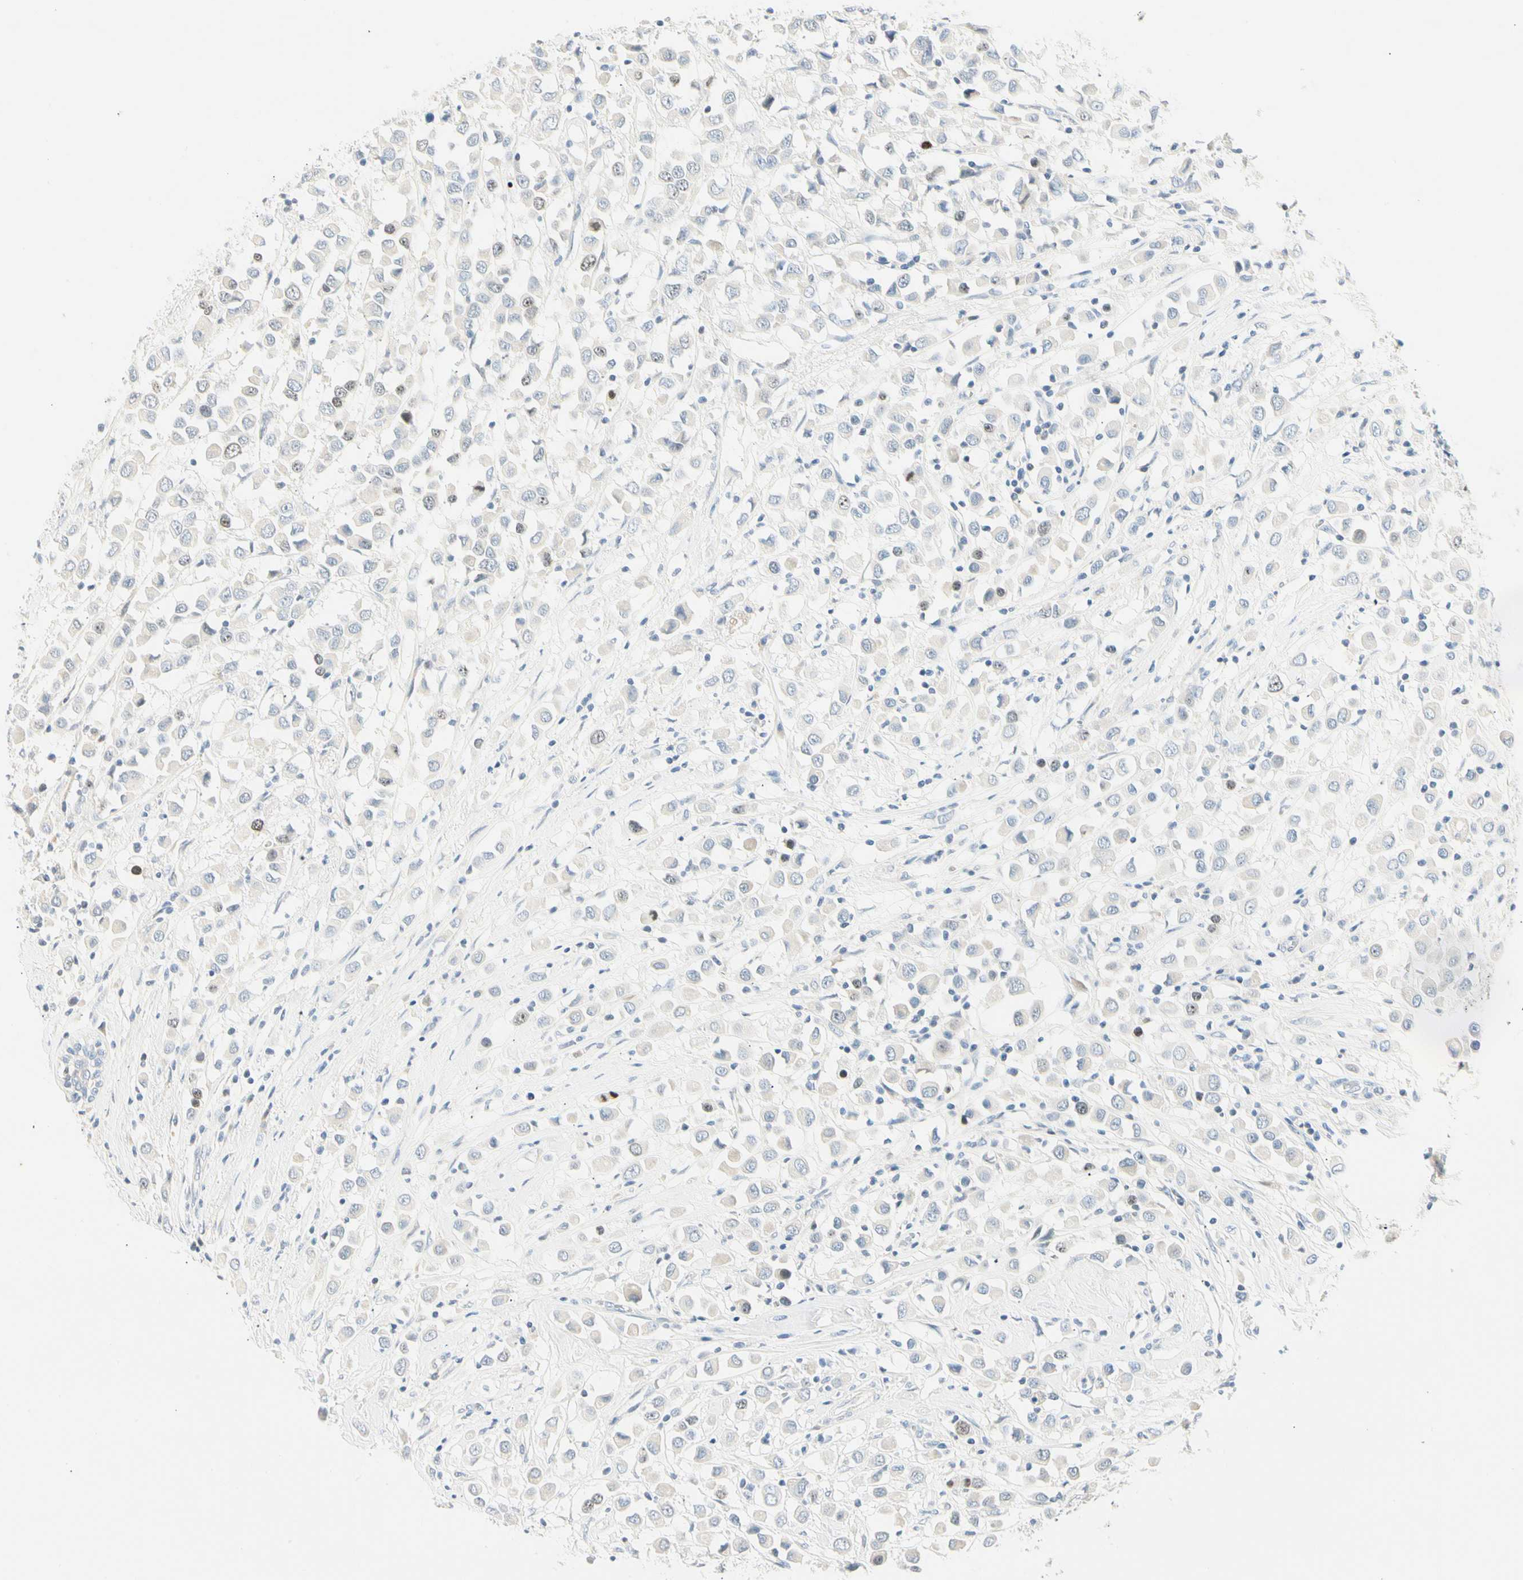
{"staining": {"intensity": "weak", "quantity": "<25%", "location": "nuclear"}, "tissue": "breast cancer", "cell_type": "Tumor cells", "image_type": "cancer", "snomed": [{"axis": "morphology", "description": "Duct carcinoma"}, {"axis": "topography", "description": "Breast"}], "caption": "Intraductal carcinoma (breast) stained for a protein using IHC exhibits no positivity tumor cells.", "gene": "PITX1", "patient": {"sex": "female", "age": 61}}